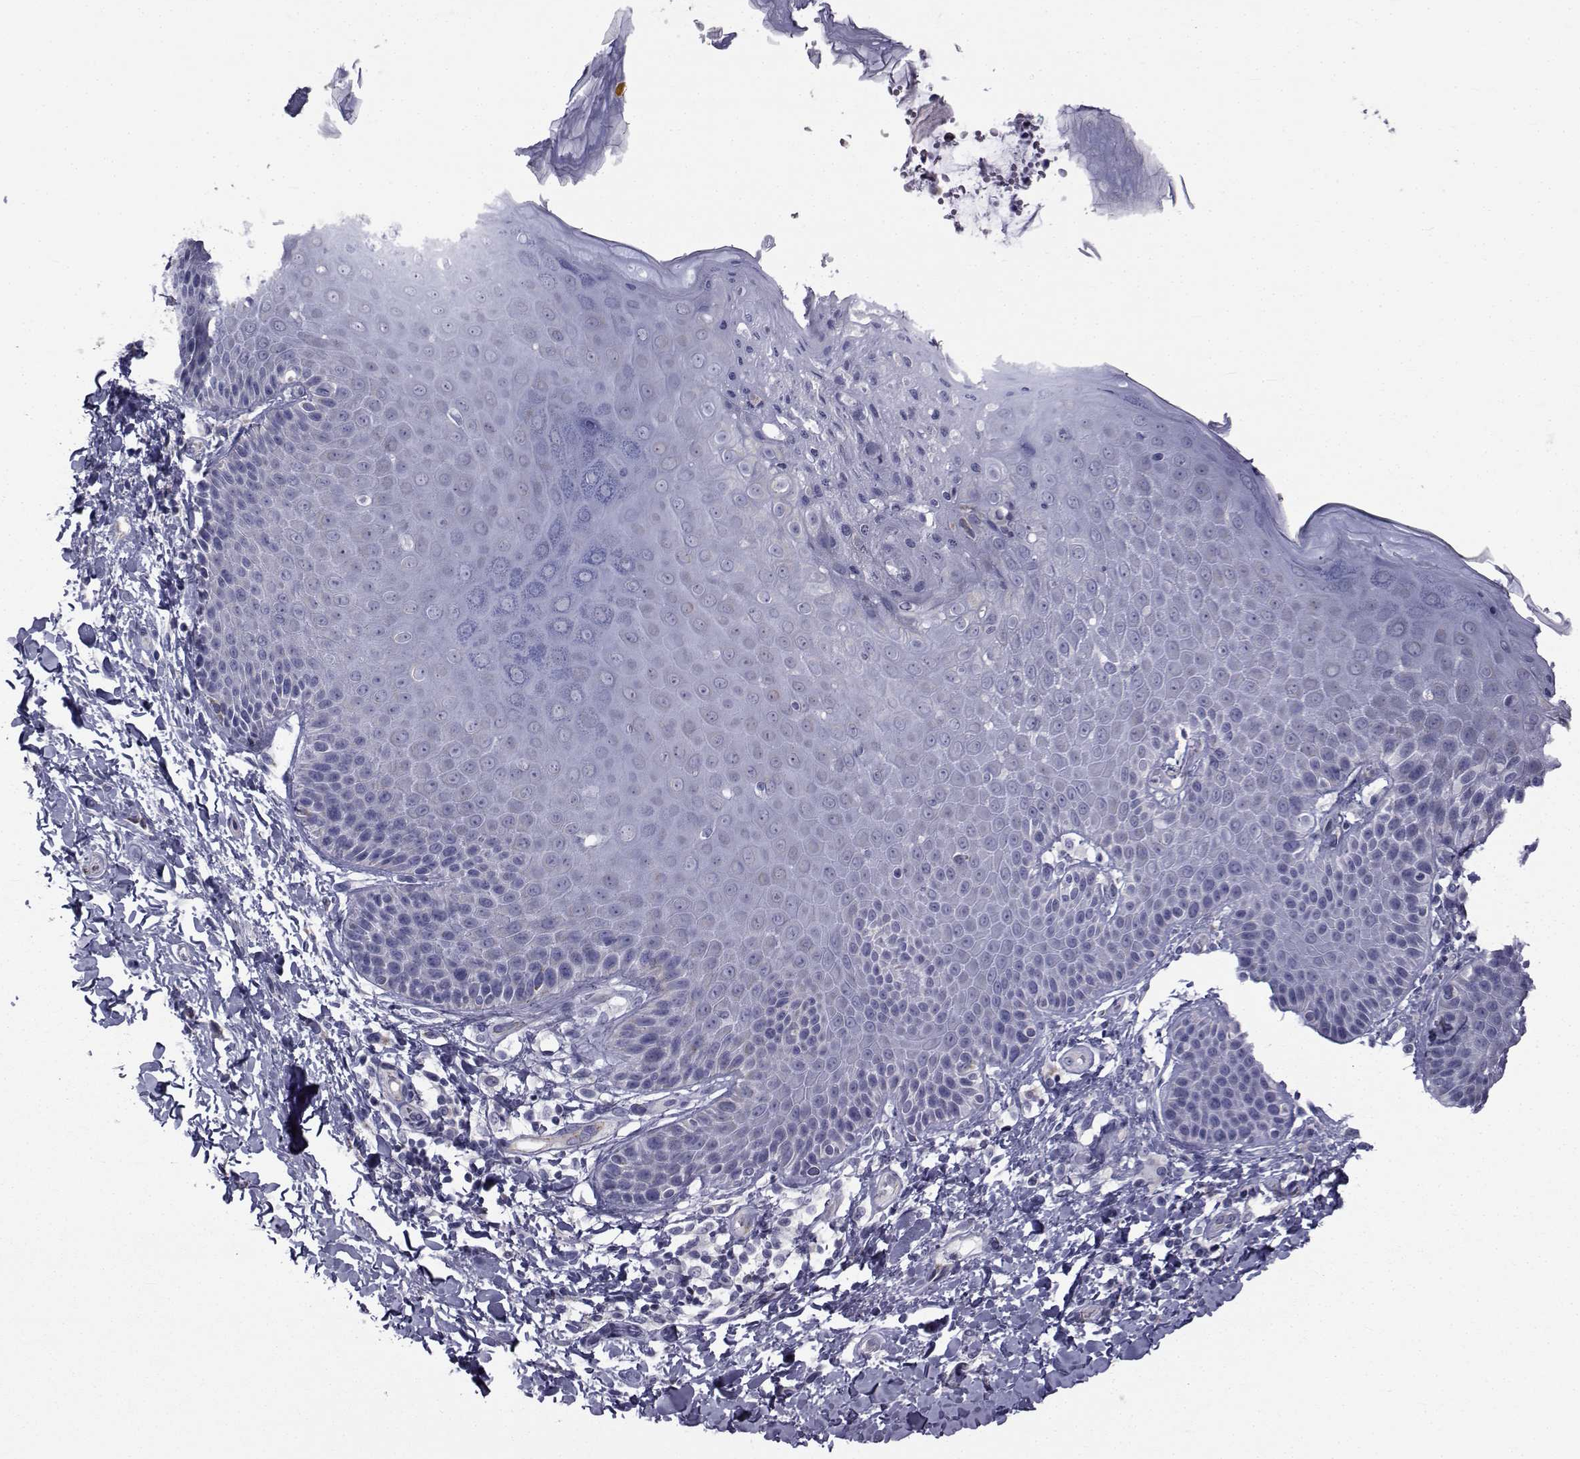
{"staining": {"intensity": "negative", "quantity": "none", "location": "none"}, "tissue": "skin", "cell_type": "Epidermal cells", "image_type": "normal", "snomed": [{"axis": "morphology", "description": "Normal tissue, NOS"}, {"axis": "topography", "description": "Anal"}, {"axis": "topography", "description": "Peripheral nerve tissue"}], "caption": "Epidermal cells are negative for brown protein staining in normal skin. (Brightfield microscopy of DAB IHC at high magnification).", "gene": "FDXR", "patient": {"sex": "male", "age": 51}}